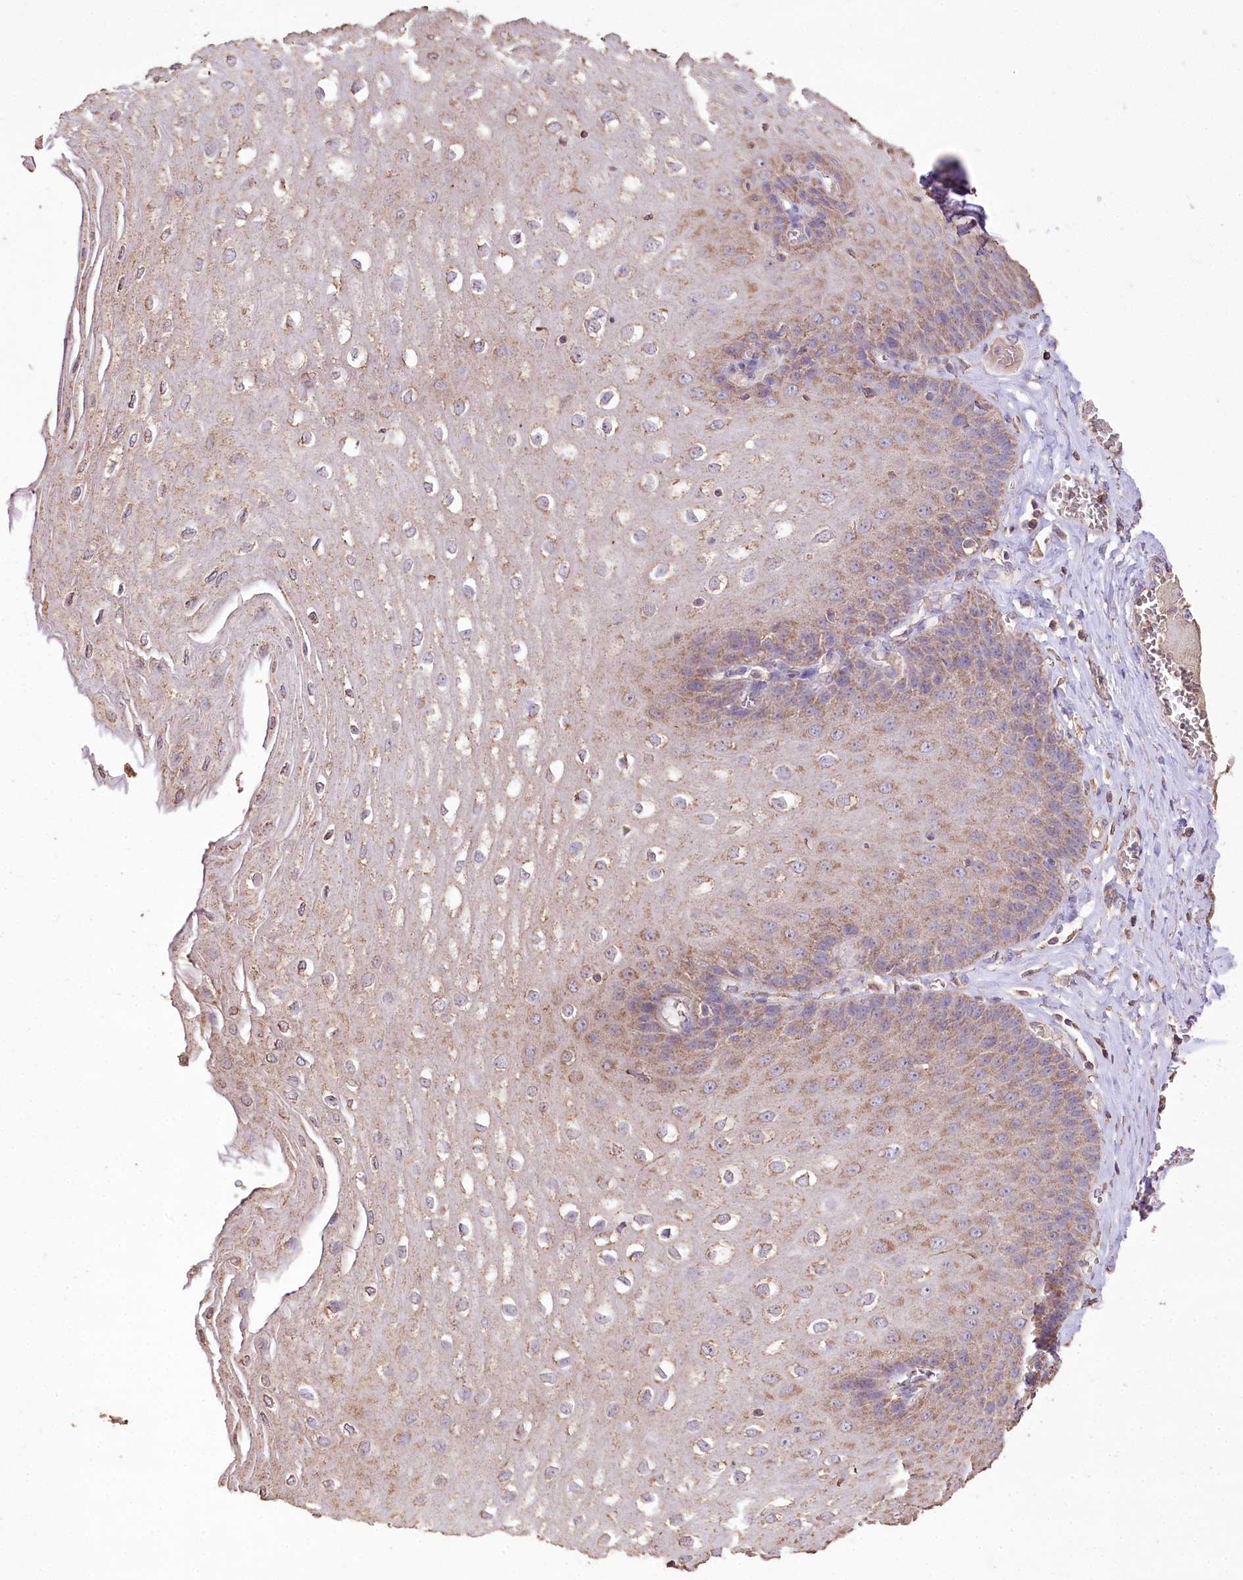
{"staining": {"intensity": "moderate", "quantity": "25%-75%", "location": "cytoplasmic/membranous"}, "tissue": "esophagus", "cell_type": "Squamous epithelial cells", "image_type": "normal", "snomed": [{"axis": "morphology", "description": "Normal tissue, NOS"}, {"axis": "topography", "description": "Esophagus"}], "caption": "Brown immunohistochemical staining in benign human esophagus exhibits moderate cytoplasmic/membranous positivity in about 25%-75% of squamous epithelial cells.", "gene": "IREB2", "patient": {"sex": "male", "age": 60}}